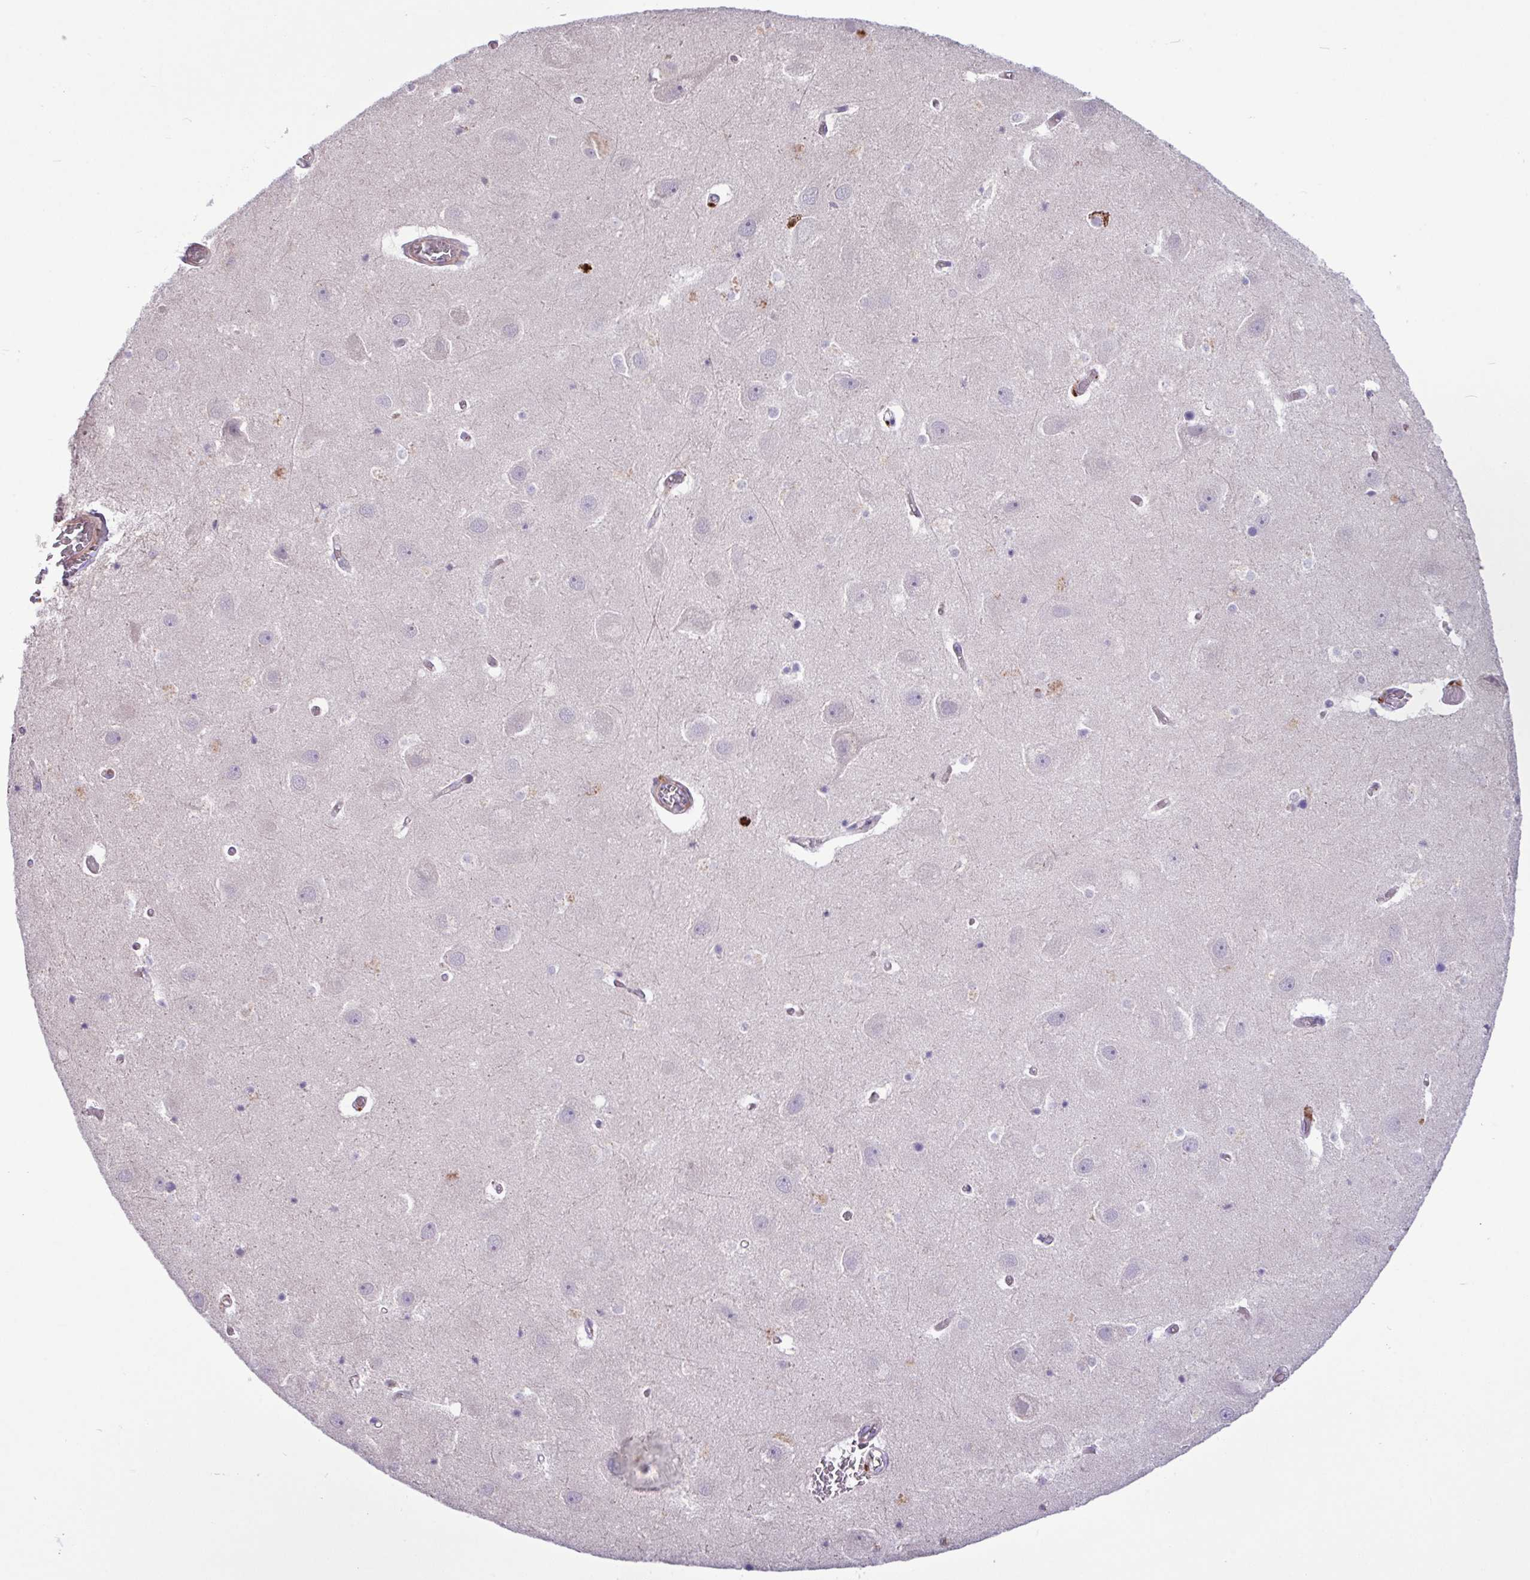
{"staining": {"intensity": "negative", "quantity": "none", "location": "none"}, "tissue": "hippocampus", "cell_type": "Glial cells", "image_type": "normal", "snomed": [{"axis": "morphology", "description": "Normal tissue, NOS"}, {"axis": "topography", "description": "Hippocampus"}], "caption": "The micrograph exhibits no significant expression in glial cells of hippocampus.", "gene": "SPINK8", "patient": {"sex": "female", "age": 52}}